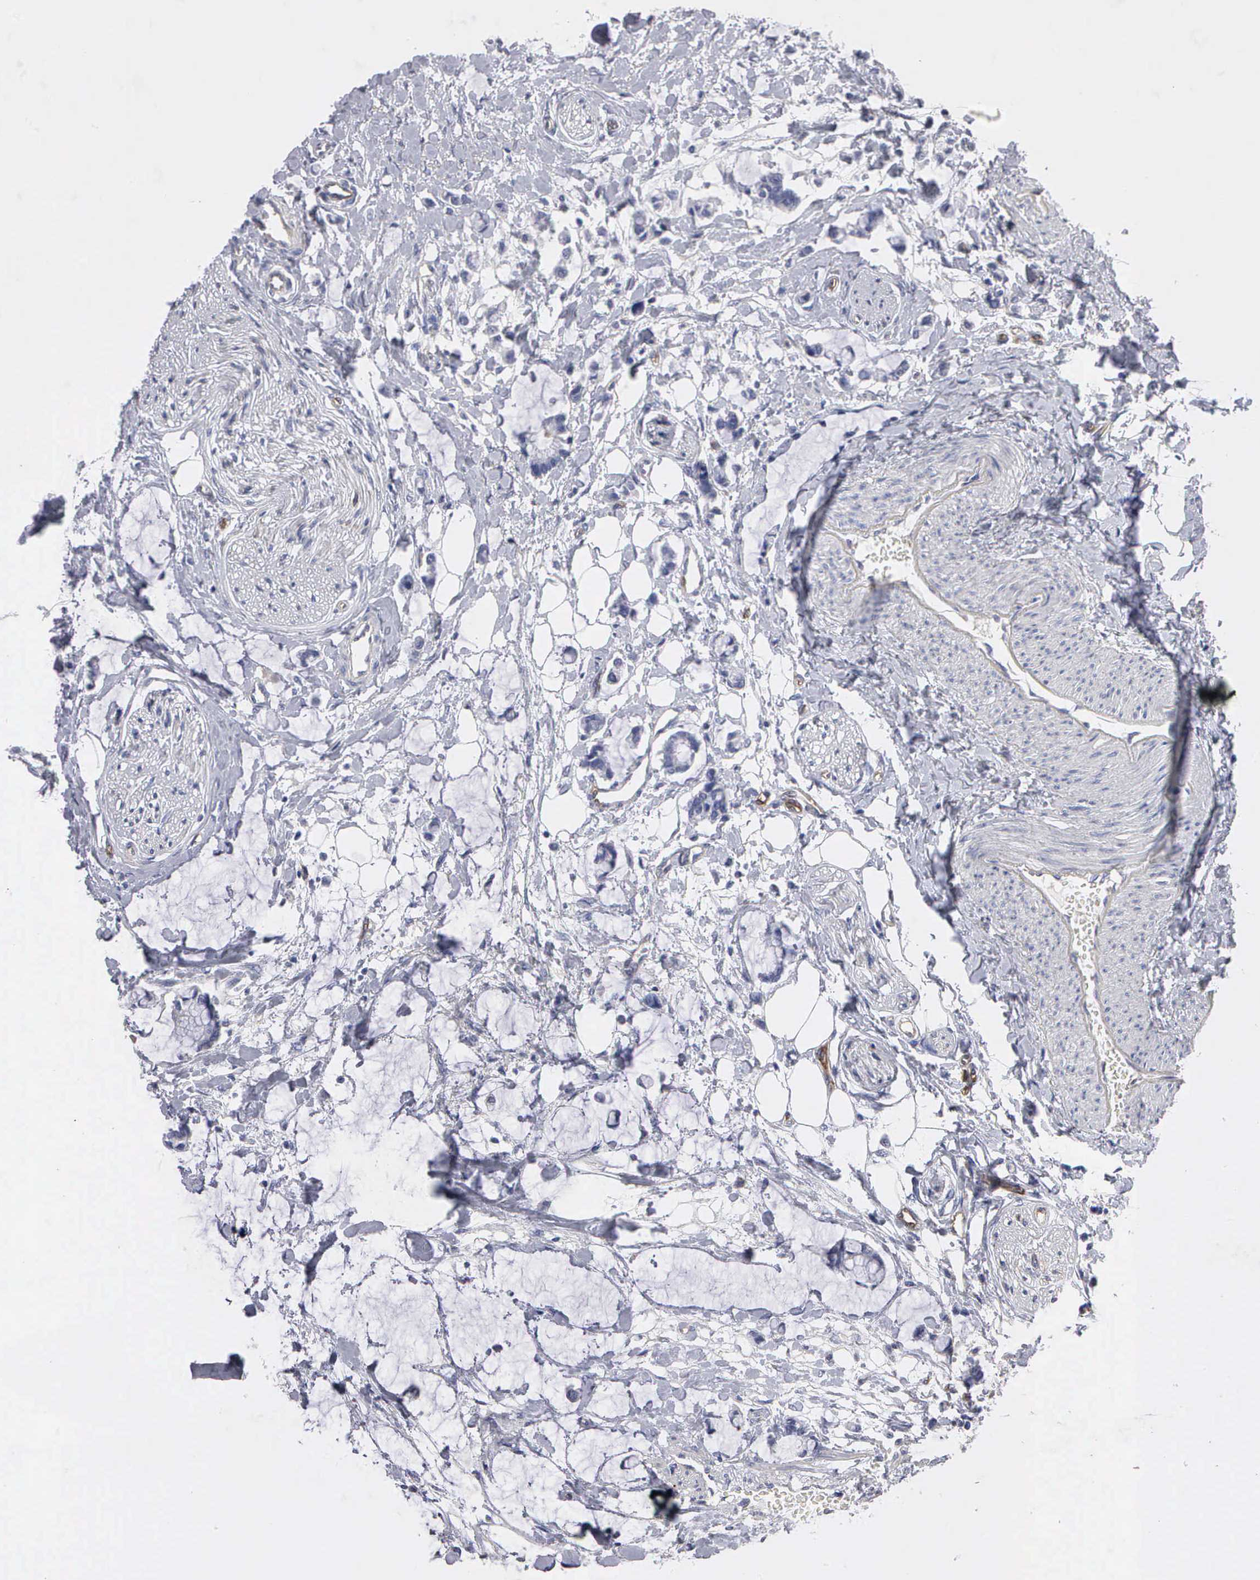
{"staining": {"intensity": "weak", "quantity": "<25%", "location": "cytoplasmic/membranous"}, "tissue": "colorectal cancer", "cell_type": "Tumor cells", "image_type": "cancer", "snomed": [{"axis": "morphology", "description": "Normal tissue, NOS"}, {"axis": "morphology", "description": "Adenocarcinoma, NOS"}, {"axis": "topography", "description": "Colon"}, {"axis": "topography", "description": "Peripheral nerve tissue"}], "caption": "DAB immunohistochemical staining of human adenocarcinoma (colorectal) shows no significant positivity in tumor cells. (DAB immunohistochemistry (IHC), high magnification).", "gene": "RDX", "patient": {"sex": "male", "age": 14}}